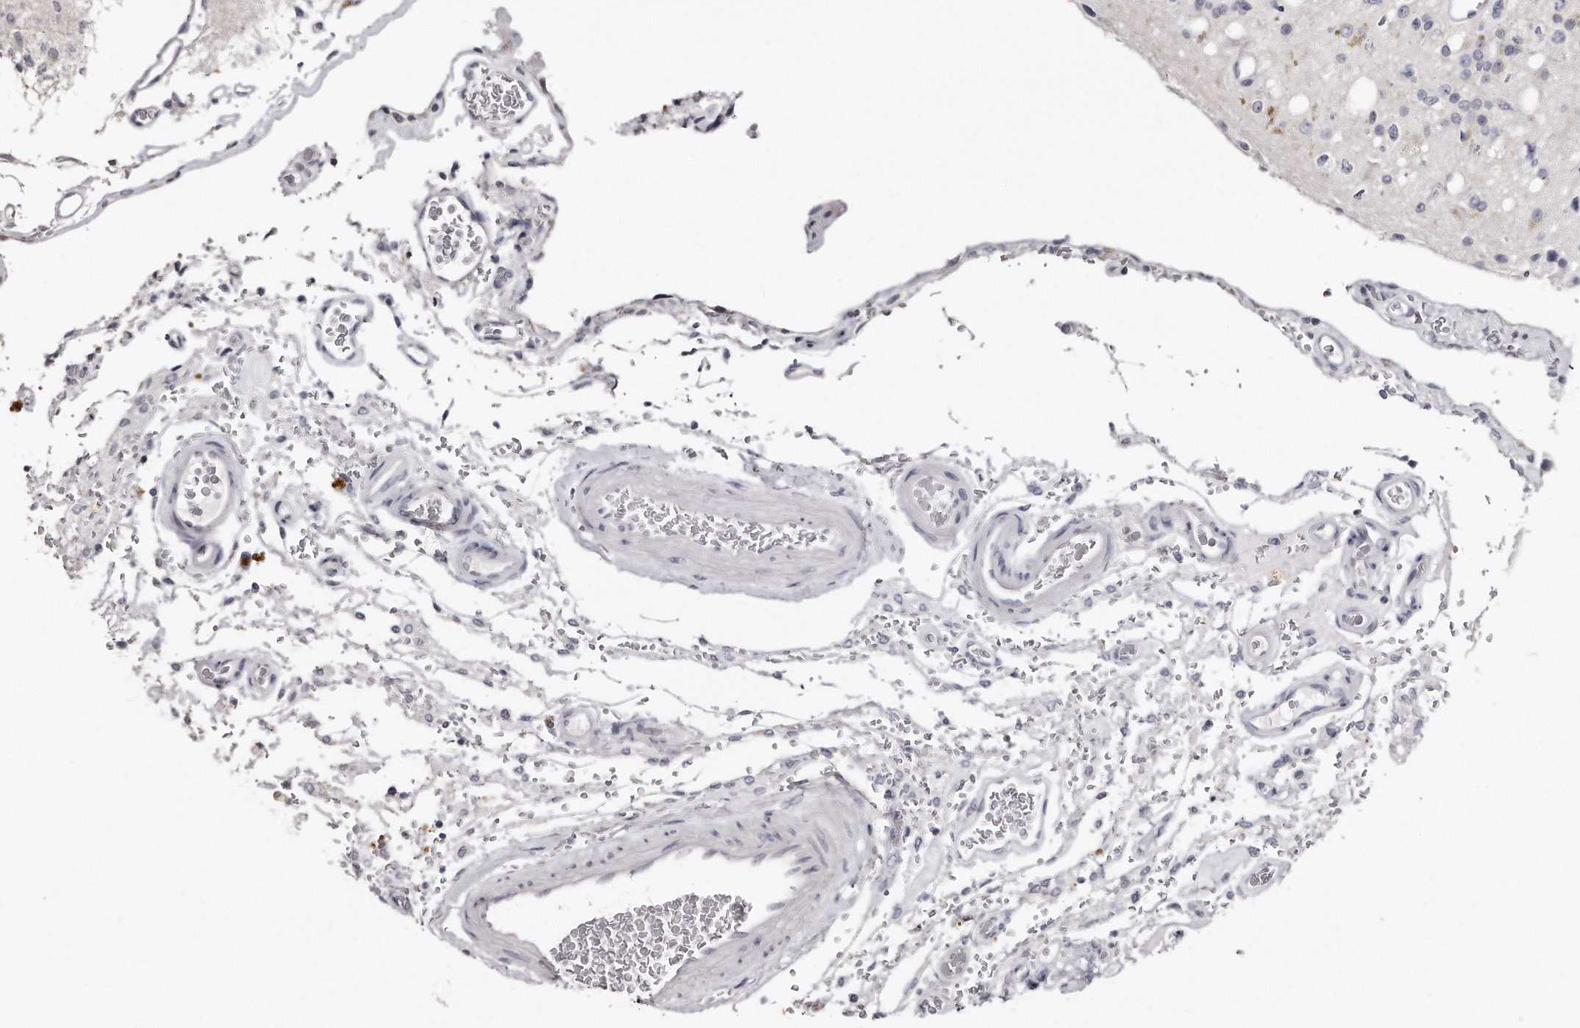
{"staining": {"intensity": "negative", "quantity": "none", "location": "none"}, "tissue": "glioma", "cell_type": "Tumor cells", "image_type": "cancer", "snomed": [{"axis": "morphology", "description": "Glioma, malignant, High grade"}, {"axis": "topography", "description": "Brain"}], "caption": "Photomicrograph shows no significant protein positivity in tumor cells of glioma.", "gene": "TSHR", "patient": {"sex": "male", "age": 34}}